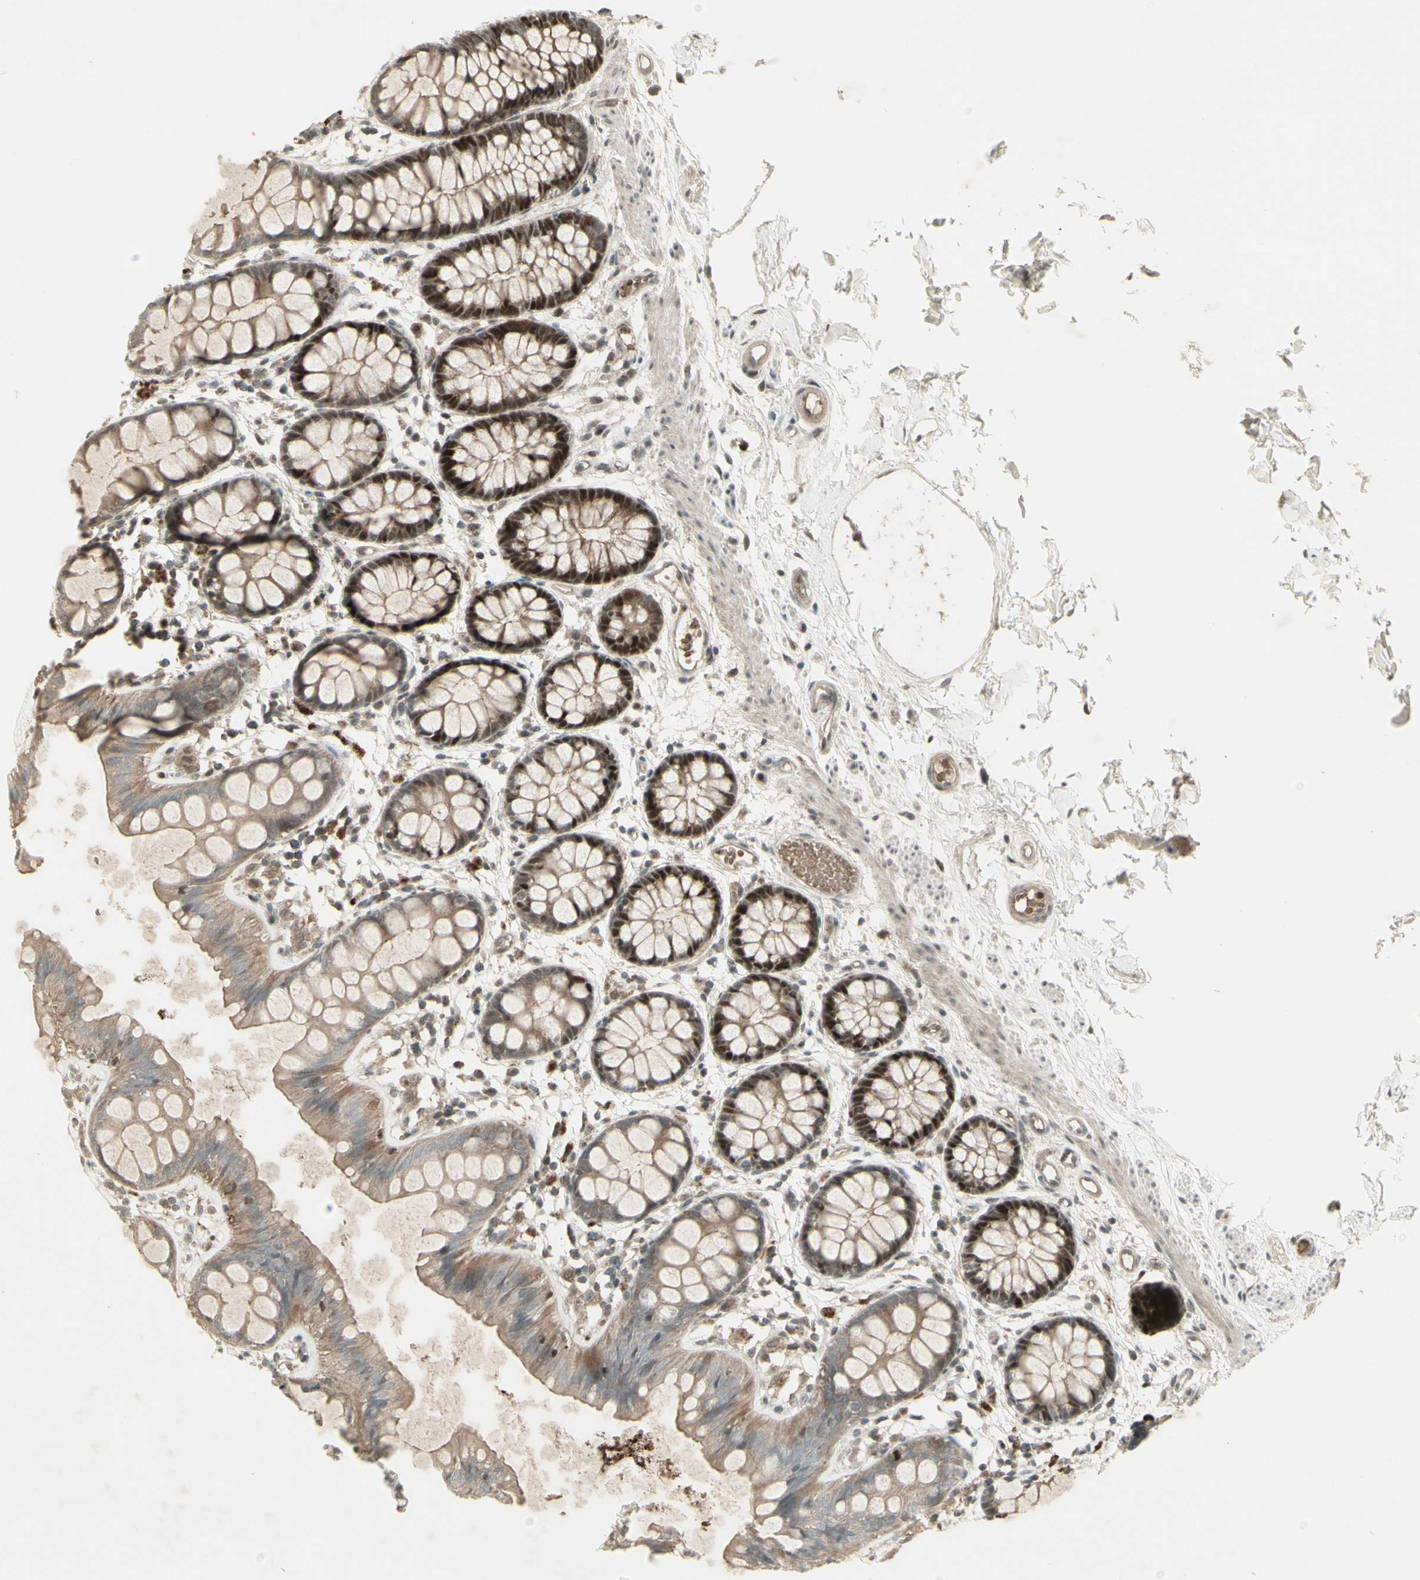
{"staining": {"intensity": "strong", "quantity": "25%-75%", "location": "cytoplasmic/membranous,nuclear"}, "tissue": "rectum", "cell_type": "Glandular cells", "image_type": "normal", "snomed": [{"axis": "morphology", "description": "Normal tissue, NOS"}, {"axis": "topography", "description": "Rectum"}], "caption": "This photomicrograph exhibits IHC staining of unremarkable human rectum, with high strong cytoplasmic/membranous,nuclear staining in approximately 25%-75% of glandular cells.", "gene": "MSH6", "patient": {"sex": "female", "age": 66}}